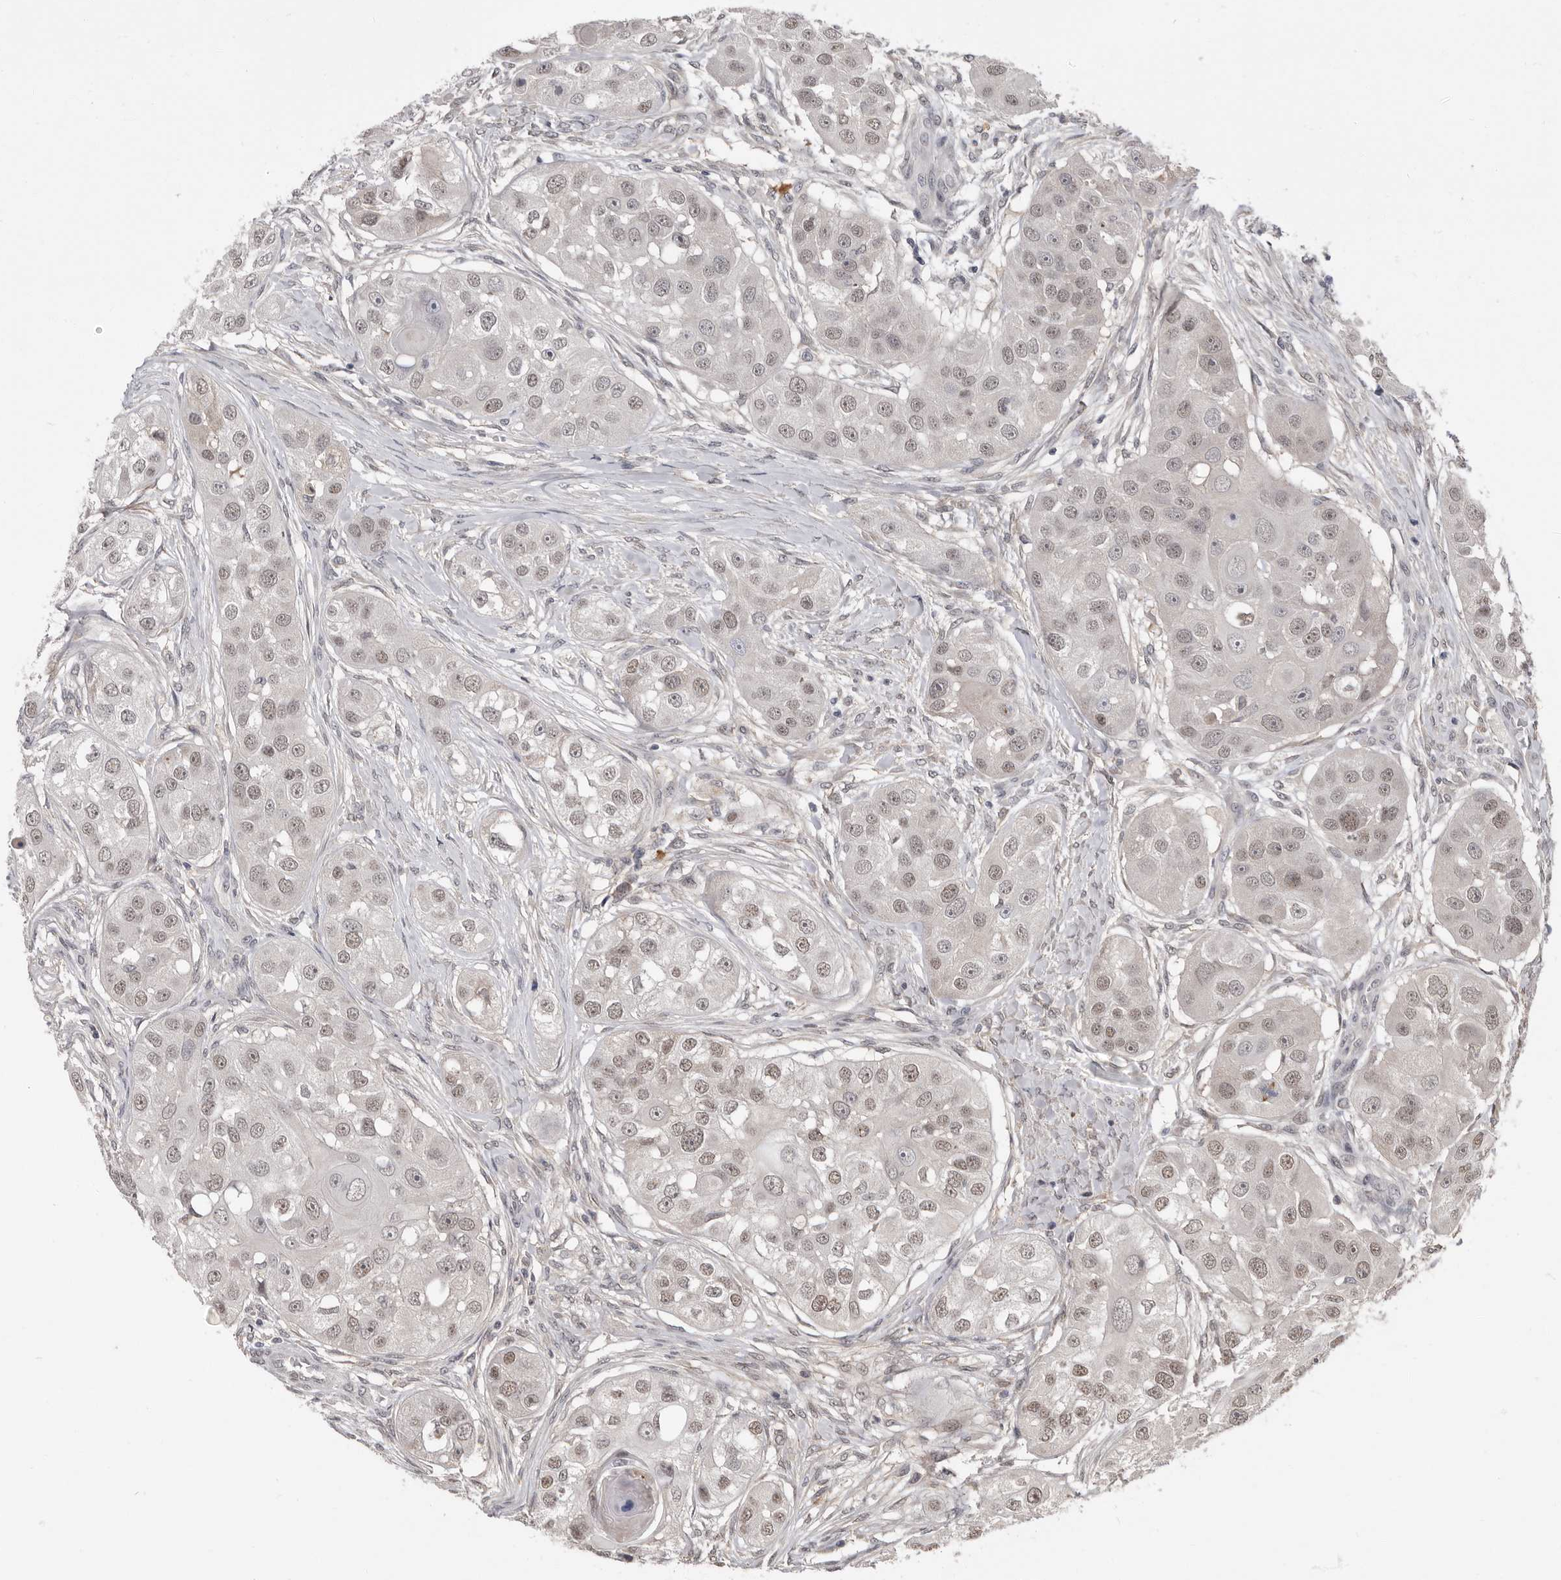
{"staining": {"intensity": "moderate", "quantity": ">75%", "location": "nuclear"}, "tissue": "head and neck cancer", "cell_type": "Tumor cells", "image_type": "cancer", "snomed": [{"axis": "morphology", "description": "Normal tissue, NOS"}, {"axis": "morphology", "description": "Squamous cell carcinoma, NOS"}, {"axis": "topography", "description": "Skeletal muscle"}, {"axis": "topography", "description": "Head-Neck"}], "caption": "The photomicrograph displays staining of squamous cell carcinoma (head and neck), revealing moderate nuclear protein expression (brown color) within tumor cells.", "gene": "LRGUK", "patient": {"sex": "male", "age": 51}}